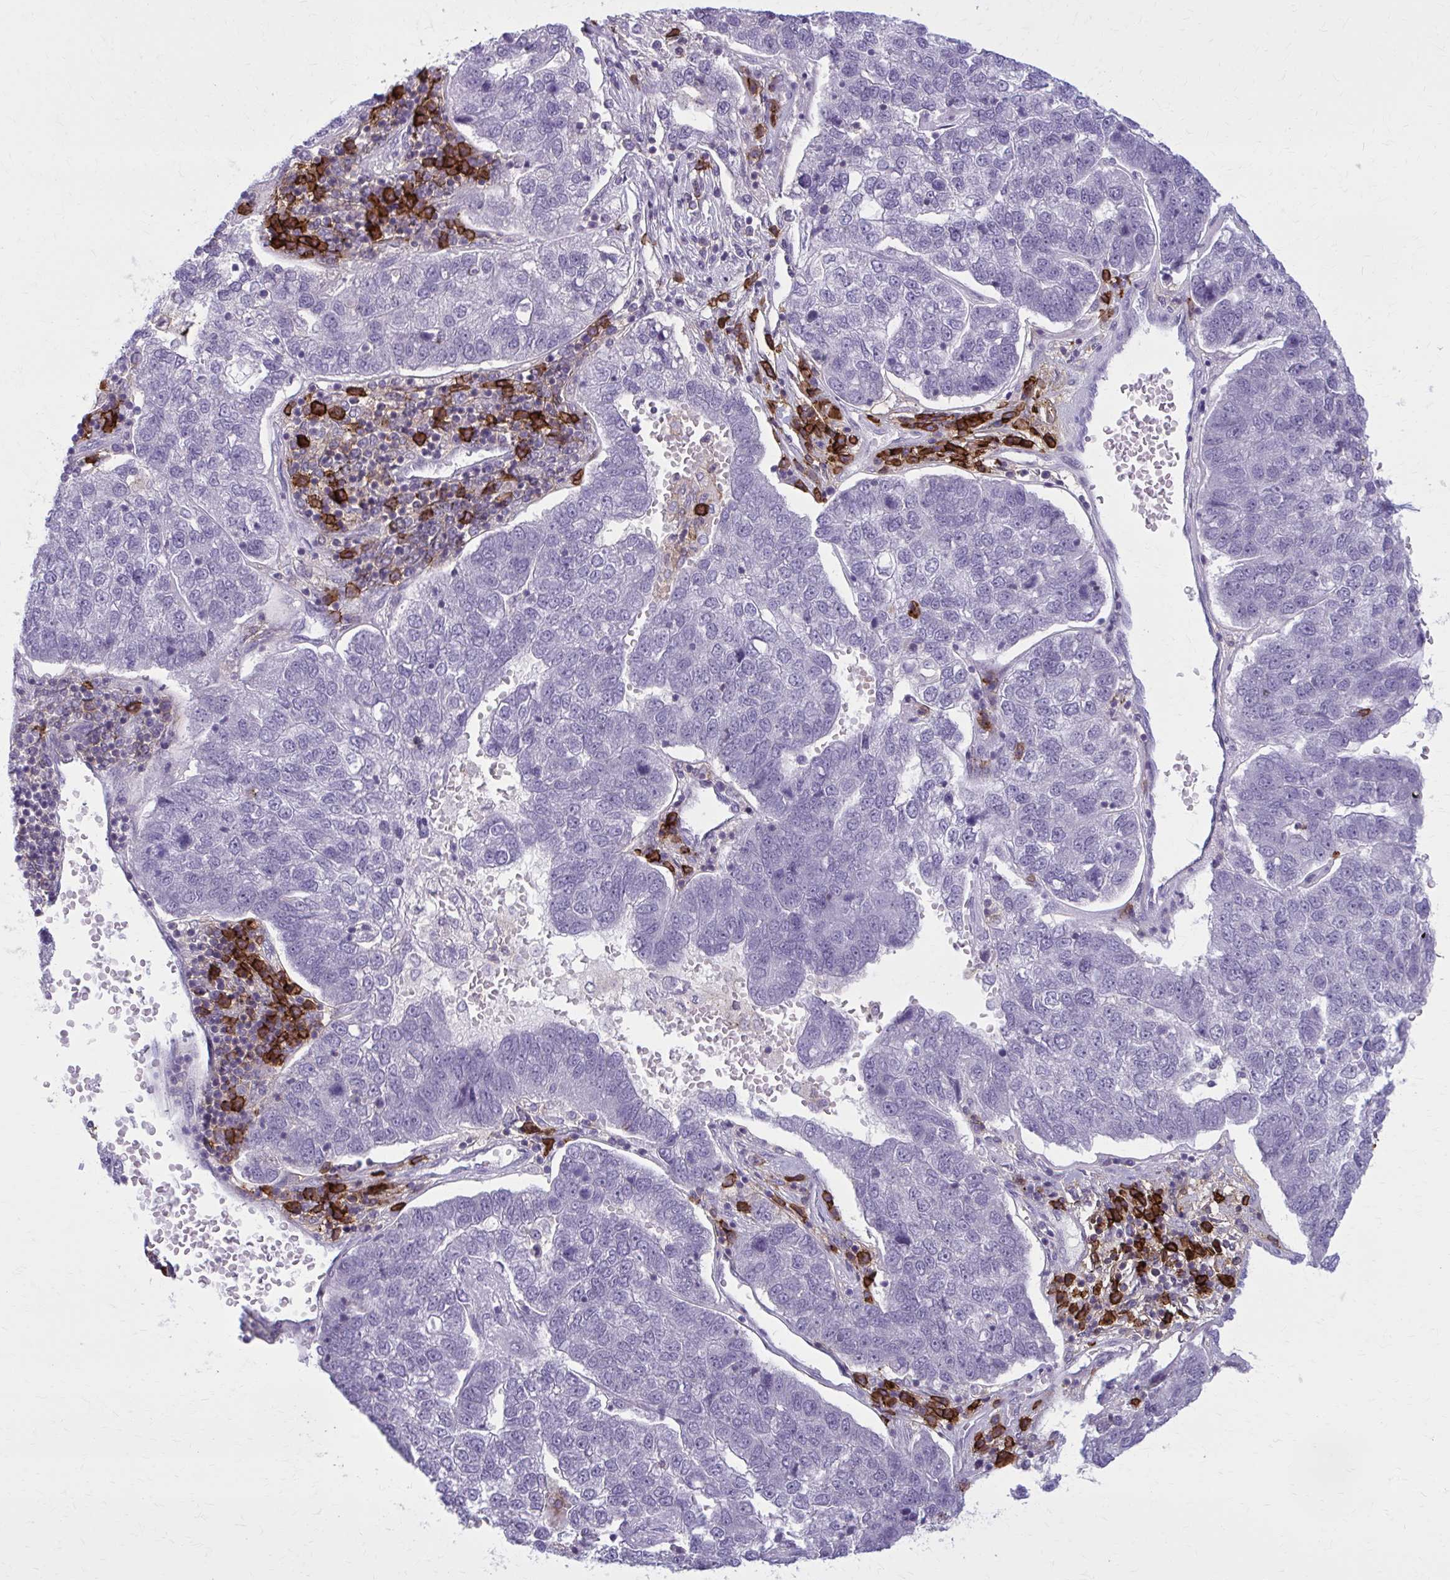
{"staining": {"intensity": "negative", "quantity": "none", "location": "none"}, "tissue": "pancreatic cancer", "cell_type": "Tumor cells", "image_type": "cancer", "snomed": [{"axis": "morphology", "description": "Adenocarcinoma, NOS"}, {"axis": "topography", "description": "Pancreas"}], "caption": "Tumor cells show no significant staining in pancreatic cancer. (DAB IHC with hematoxylin counter stain).", "gene": "CD38", "patient": {"sex": "female", "age": 61}}